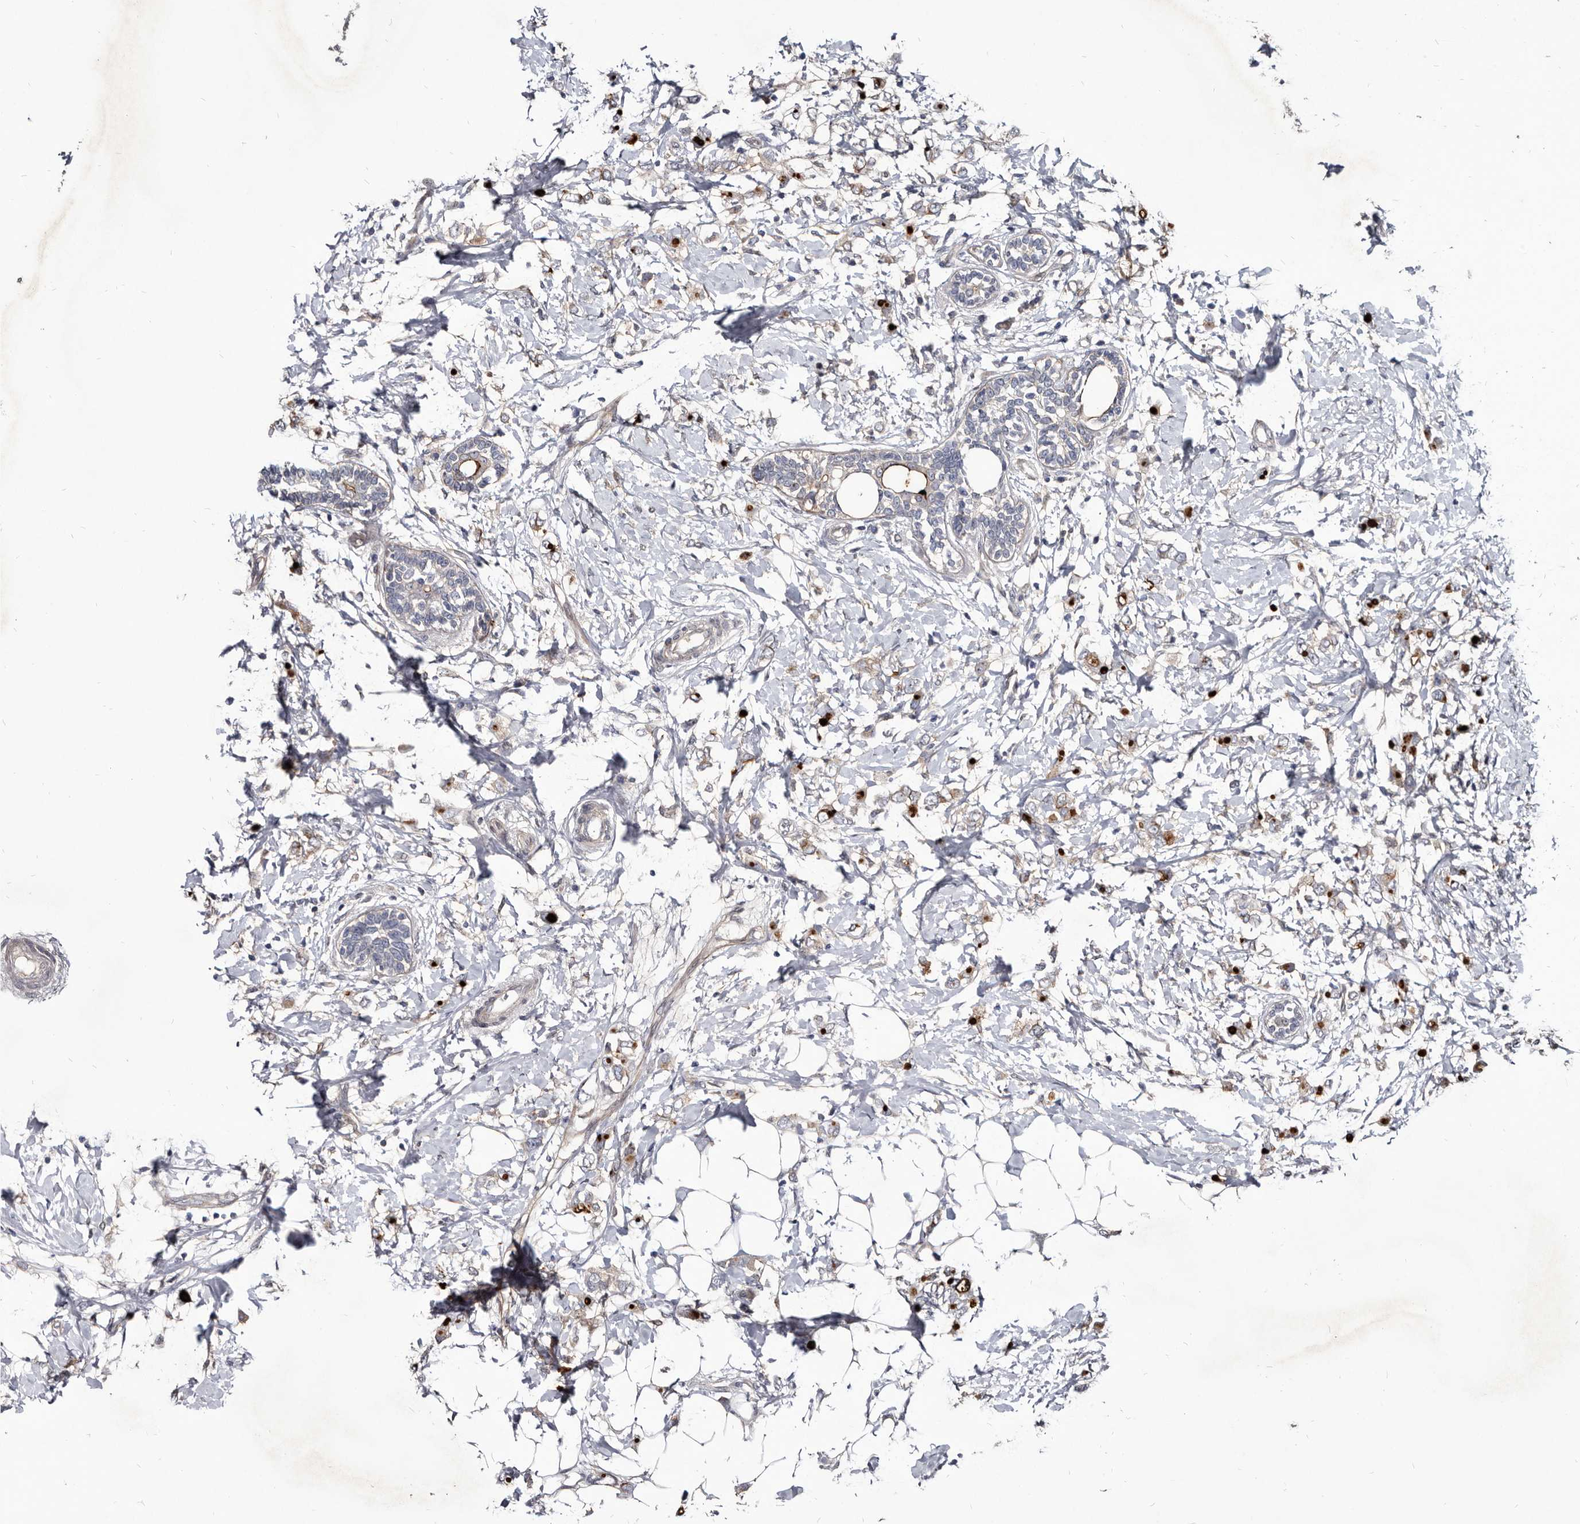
{"staining": {"intensity": "weak", "quantity": "<25%", "location": "cytoplasmic/membranous"}, "tissue": "breast cancer", "cell_type": "Tumor cells", "image_type": "cancer", "snomed": [{"axis": "morphology", "description": "Normal tissue, NOS"}, {"axis": "morphology", "description": "Lobular carcinoma"}, {"axis": "topography", "description": "Breast"}], "caption": "An image of breast lobular carcinoma stained for a protein reveals no brown staining in tumor cells.", "gene": "PROM1", "patient": {"sex": "female", "age": 47}}